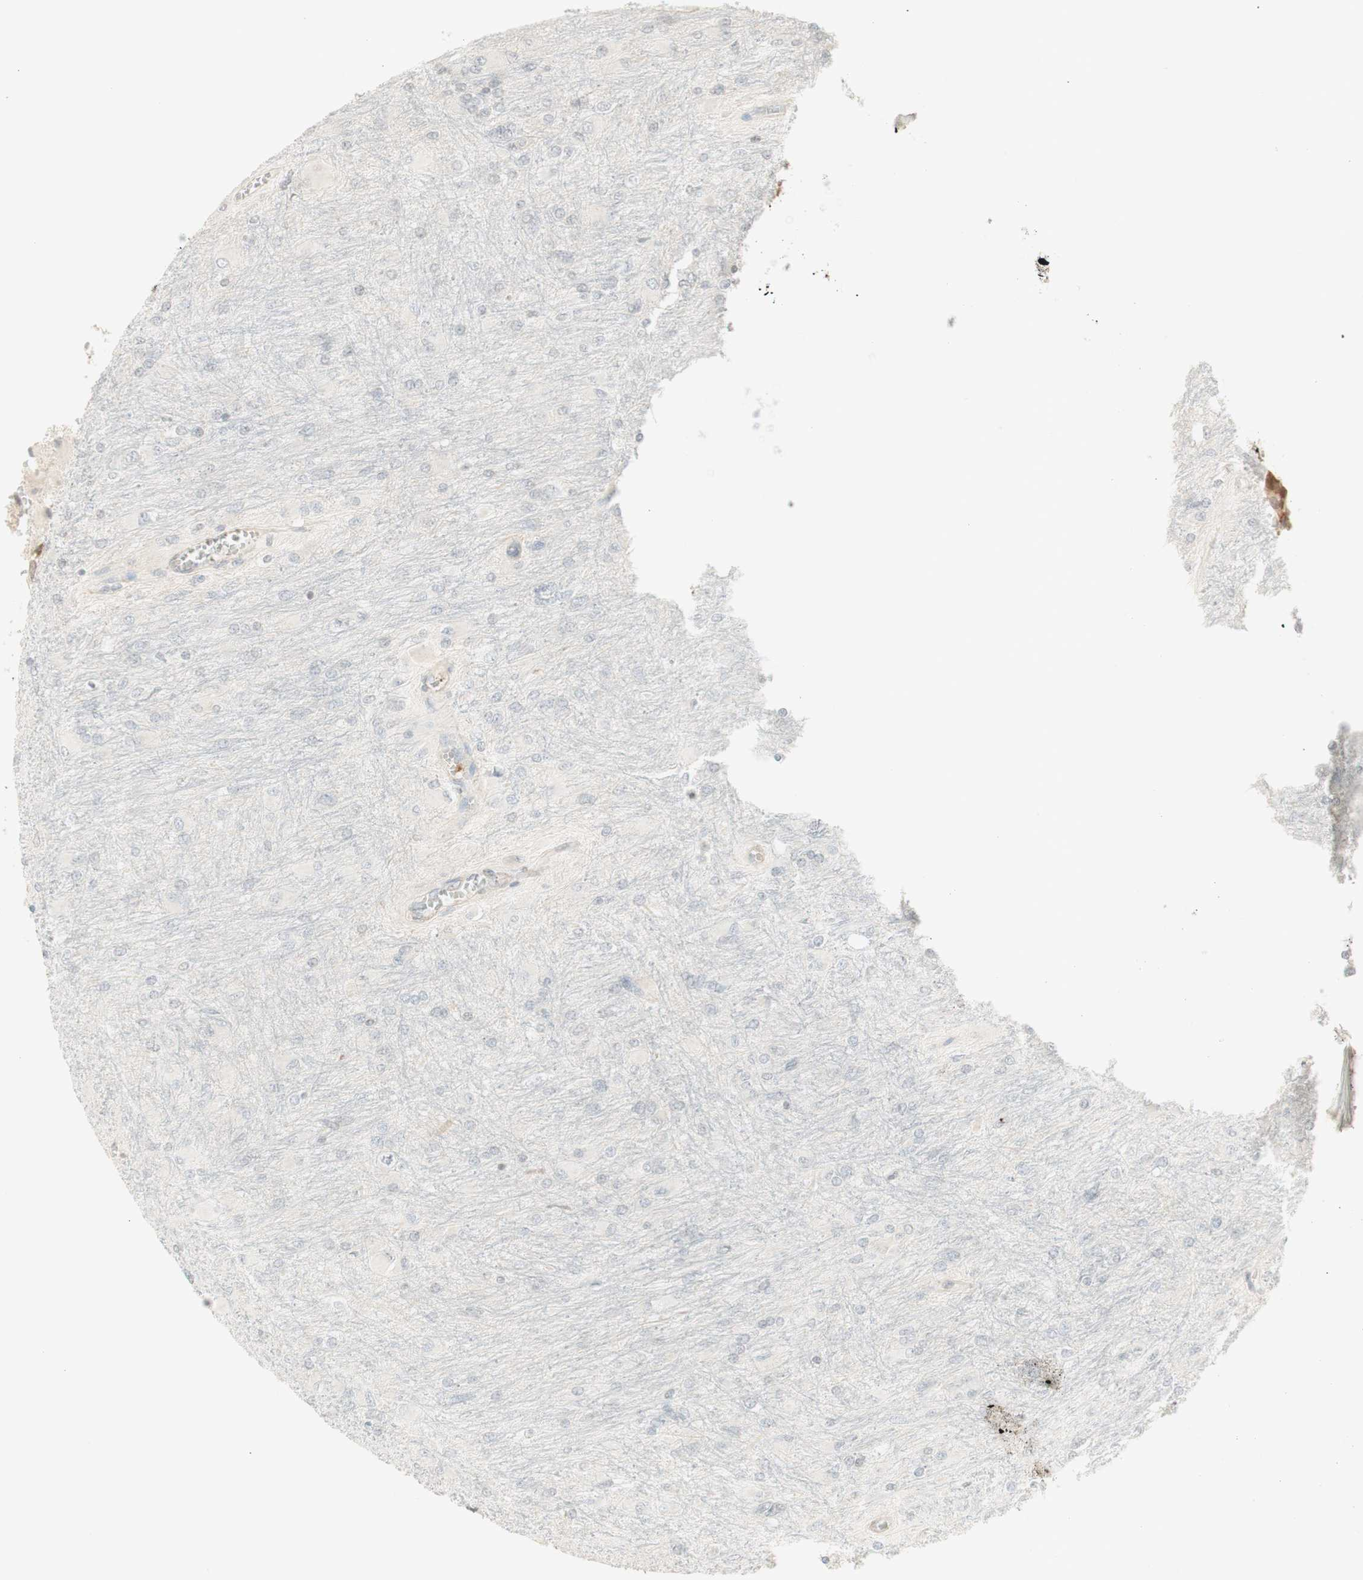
{"staining": {"intensity": "negative", "quantity": "none", "location": "none"}, "tissue": "glioma", "cell_type": "Tumor cells", "image_type": "cancer", "snomed": [{"axis": "morphology", "description": "Glioma, malignant, High grade"}, {"axis": "topography", "description": "Cerebral cortex"}], "caption": "IHC histopathology image of human glioma stained for a protein (brown), which displays no staining in tumor cells.", "gene": "NID1", "patient": {"sex": "female", "age": 36}}